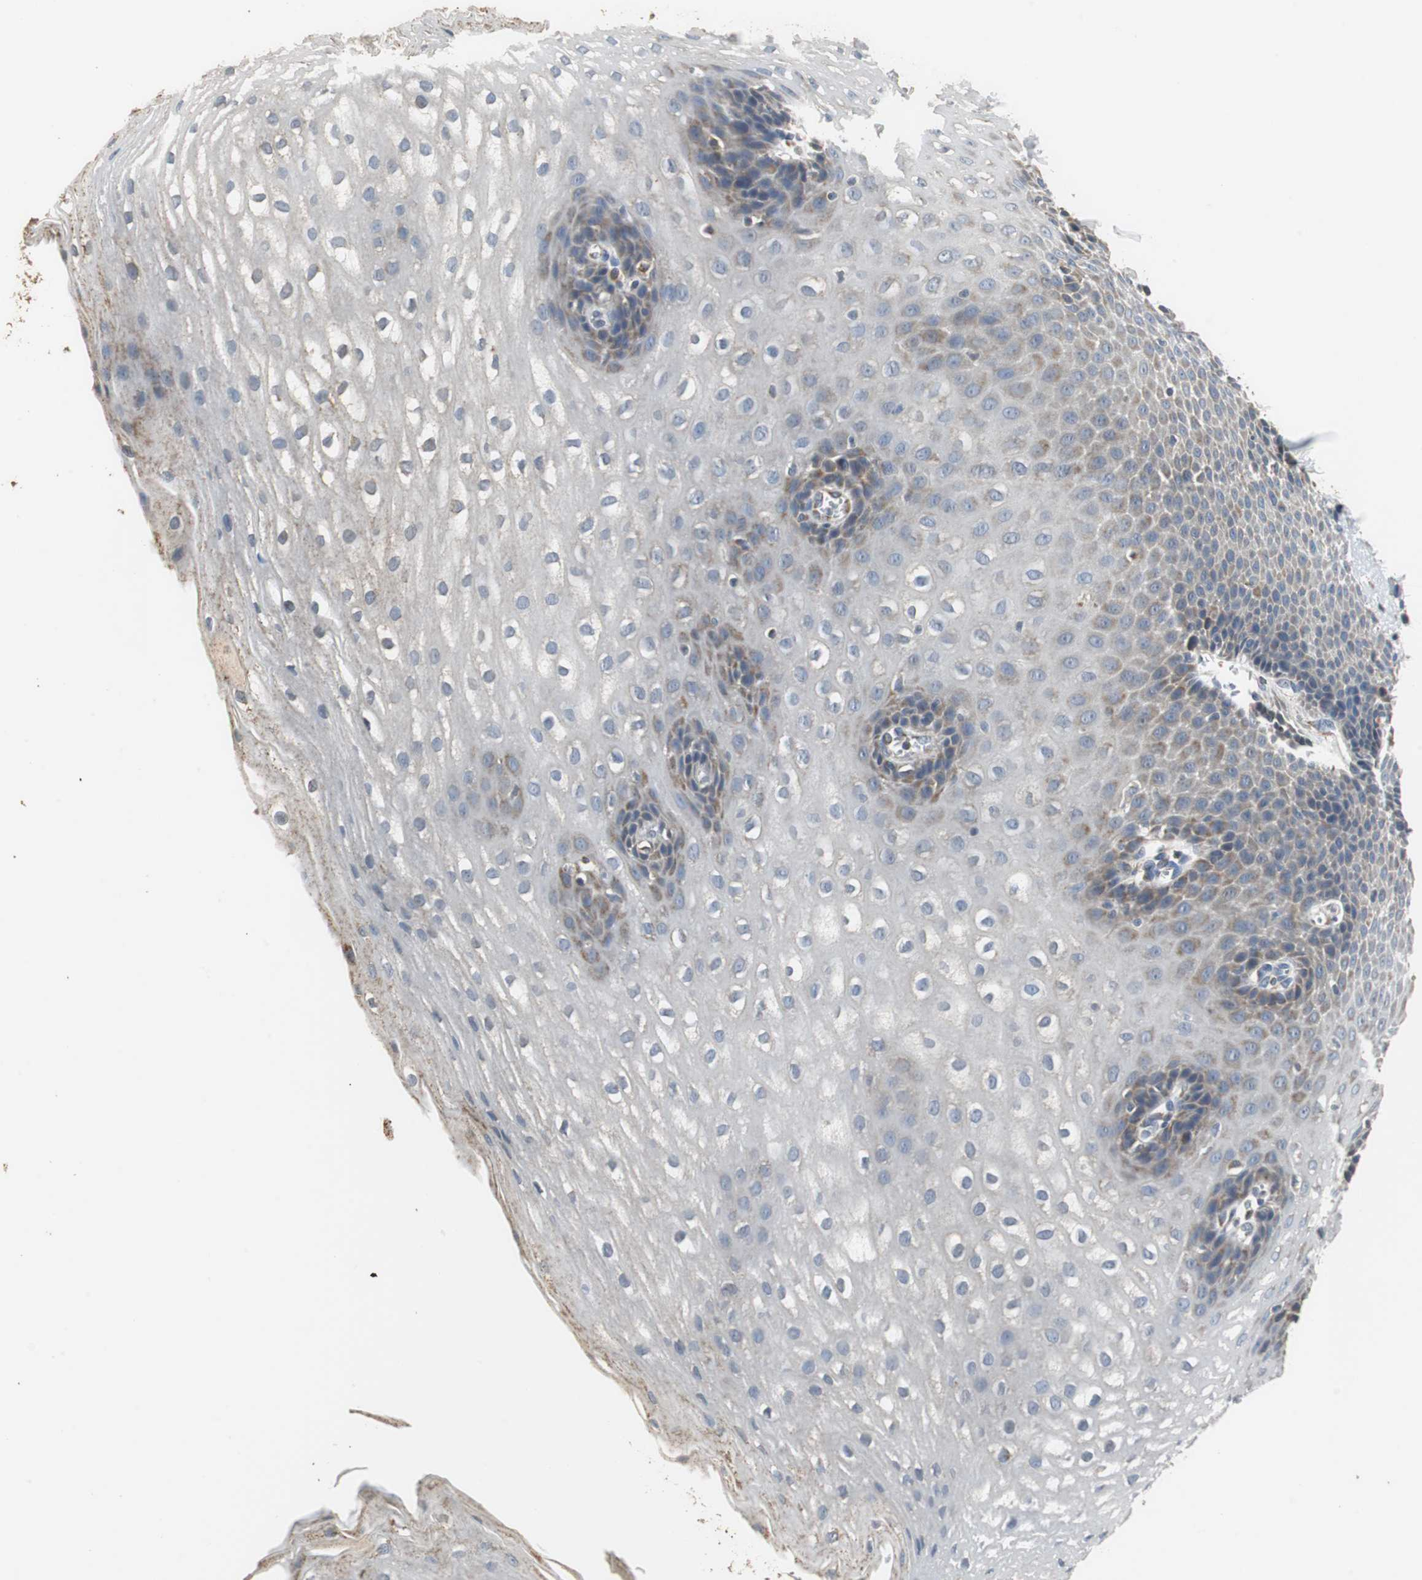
{"staining": {"intensity": "weak", "quantity": "<25%", "location": "cytoplasmic/membranous"}, "tissue": "esophagus", "cell_type": "Squamous epithelial cells", "image_type": "normal", "snomed": [{"axis": "morphology", "description": "Normal tissue, NOS"}, {"axis": "topography", "description": "Esophagus"}], "caption": "Immunohistochemistry photomicrograph of benign human esophagus stained for a protein (brown), which displays no positivity in squamous epithelial cells.", "gene": "HMGCL", "patient": {"sex": "male", "age": 48}}